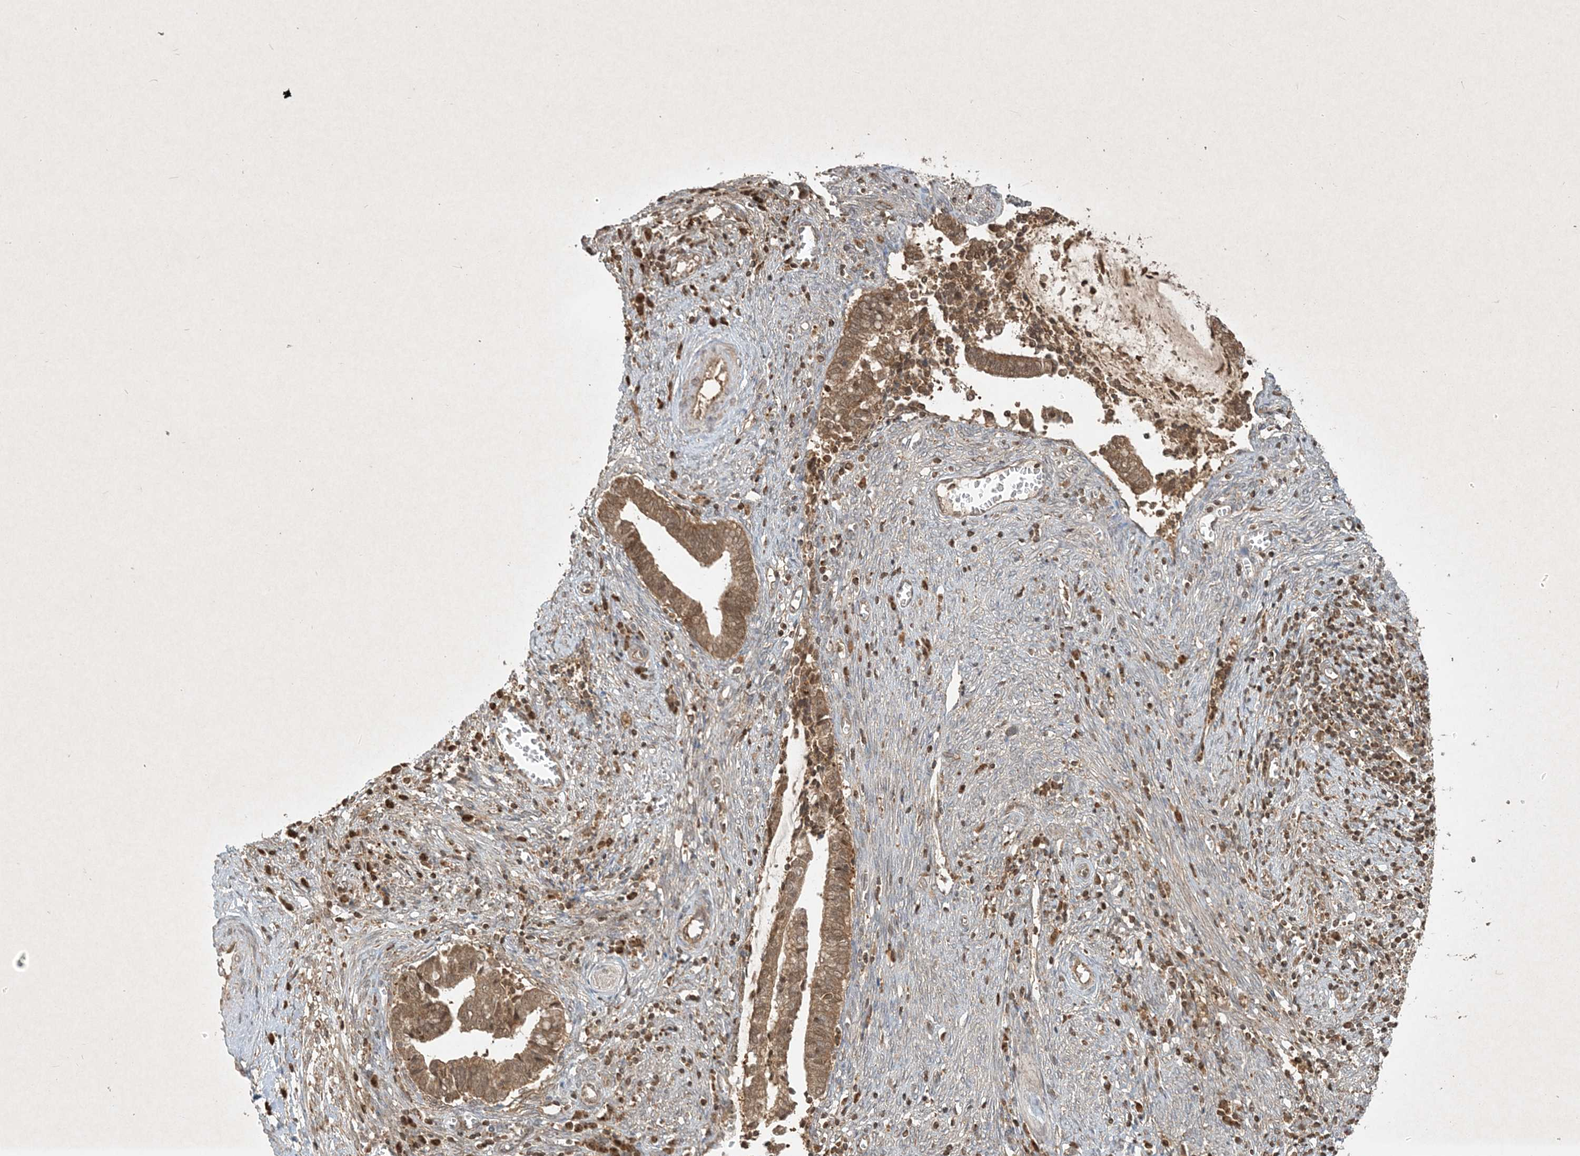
{"staining": {"intensity": "moderate", "quantity": ">75%", "location": "cytoplasmic/membranous"}, "tissue": "cervical cancer", "cell_type": "Tumor cells", "image_type": "cancer", "snomed": [{"axis": "morphology", "description": "Adenocarcinoma, NOS"}, {"axis": "topography", "description": "Cervix"}], "caption": "Cervical cancer was stained to show a protein in brown. There is medium levels of moderate cytoplasmic/membranous staining in about >75% of tumor cells. Using DAB (brown) and hematoxylin (blue) stains, captured at high magnification using brightfield microscopy.", "gene": "PLTP", "patient": {"sex": "female", "age": 44}}